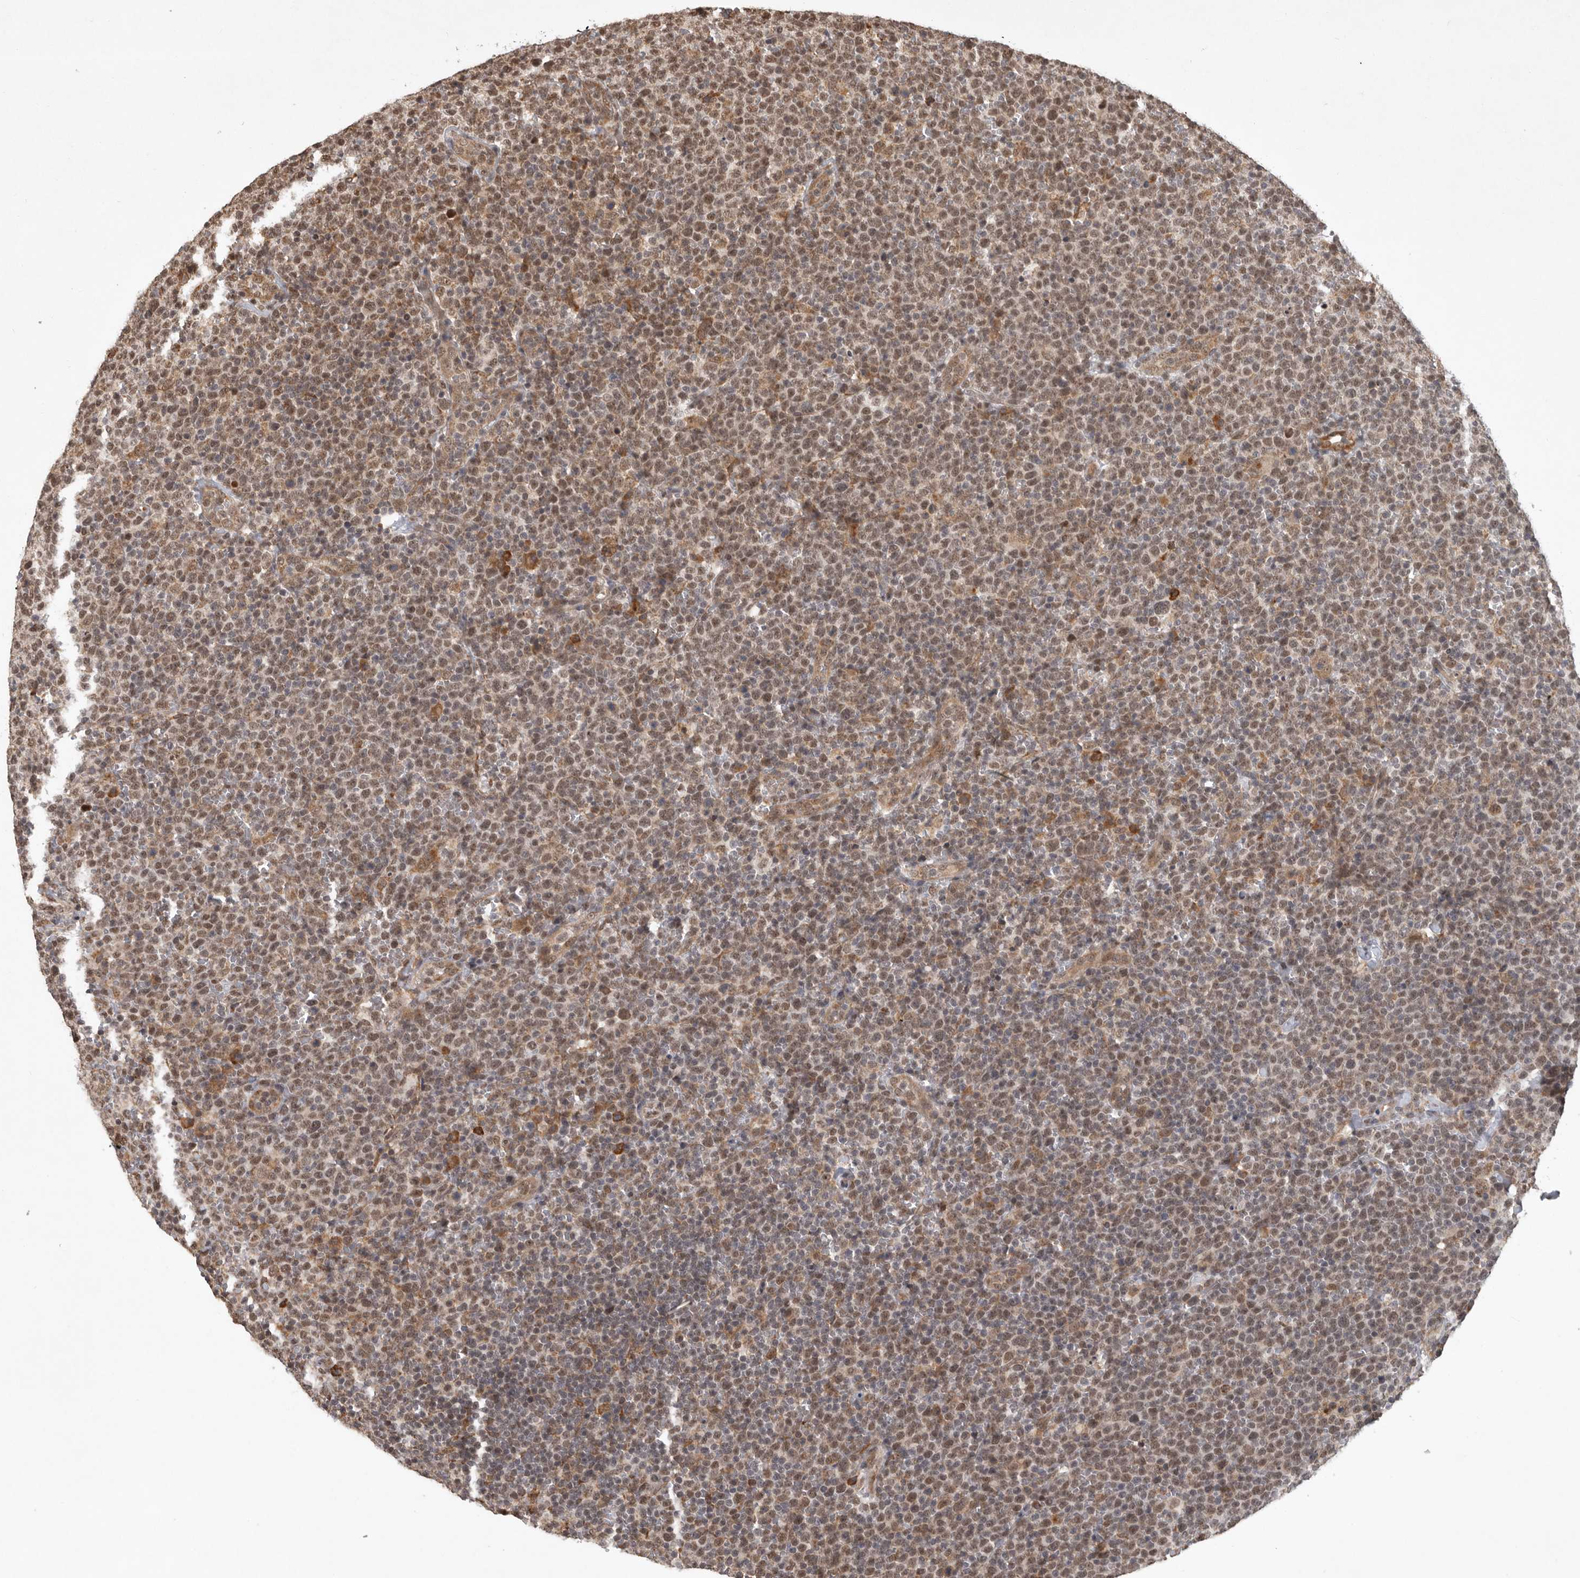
{"staining": {"intensity": "moderate", "quantity": ">75%", "location": "cytoplasmic/membranous,nuclear"}, "tissue": "lymphoma", "cell_type": "Tumor cells", "image_type": "cancer", "snomed": [{"axis": "morphology", "description": "Malignant lymphoma, non-Hodgkin's type, High grade"}, {"axis": "topography", "description": "Lymph node"}], "caption": "IHC photomicrograph of malignant lymphoma, non-Hodgkin's type (high-grade) stained for a protein (brown), which displays medium levels of moderate cytoplasmic/membranous and nuclear expression in about >75% of tumor cells.", "gene": "ZNF83", "patient": {"sex": "male", "age": 61}}